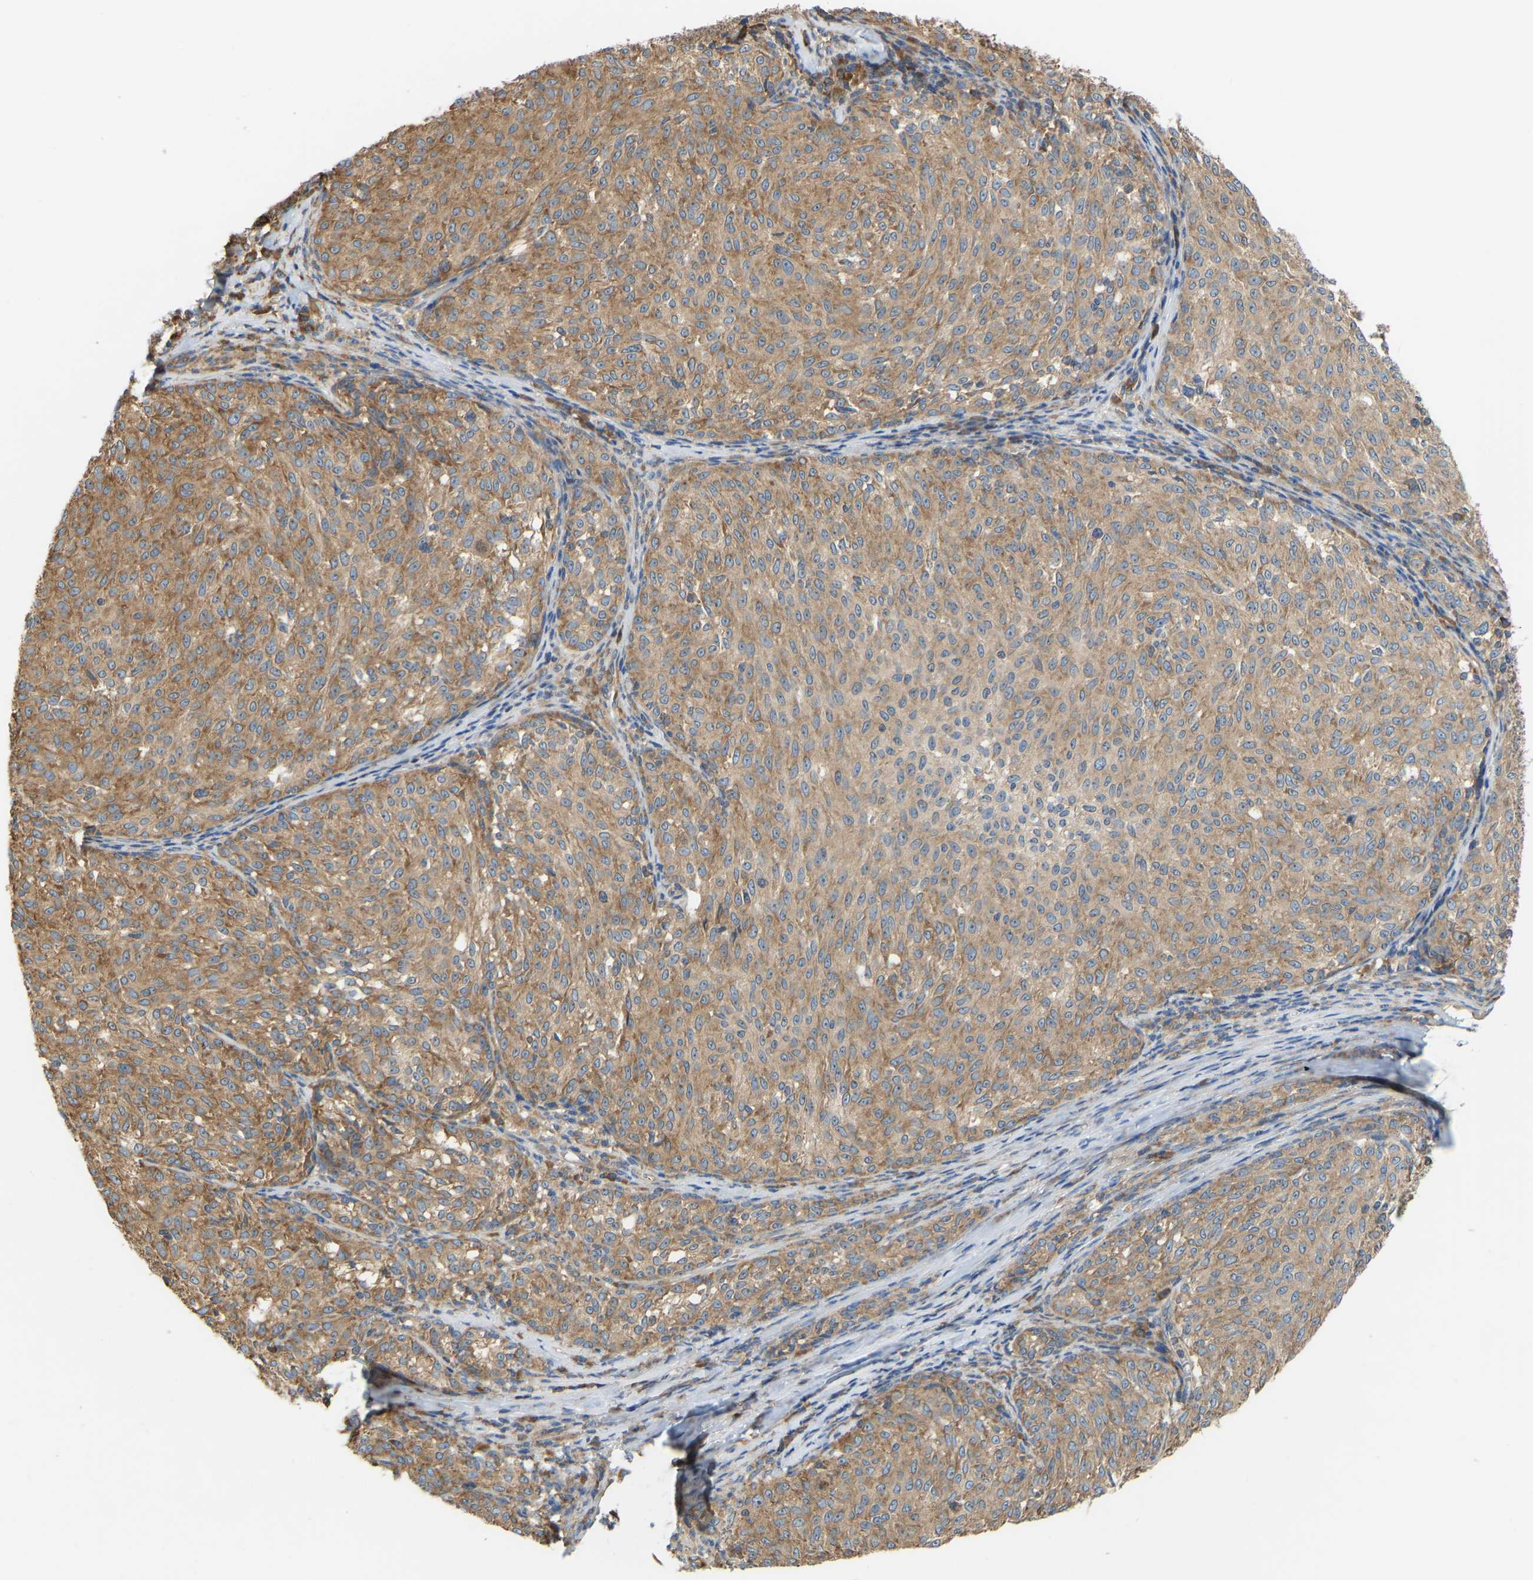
{"staining": {"intensity": "moderate", "quantity": ">75%", "location": "cytoplasmic/membranous"}, "tissue": "melanoma", "cell_type": "Tumor cells", "image_type": "cancer", "snomed": [{"axis": "morphology", "description": "Malignant melanoma, NOS"}, {"axis": "topography", "description": "Skin"}], "caption": "Immunohistochemical staining of human melanoma demonstrates medium levels of moderate cytoplasmic/membranous protein staining in approximately >75% of tumor cells.", "gene": "RPS6KB2", "patient": {"sex": "female", "age": 72}}